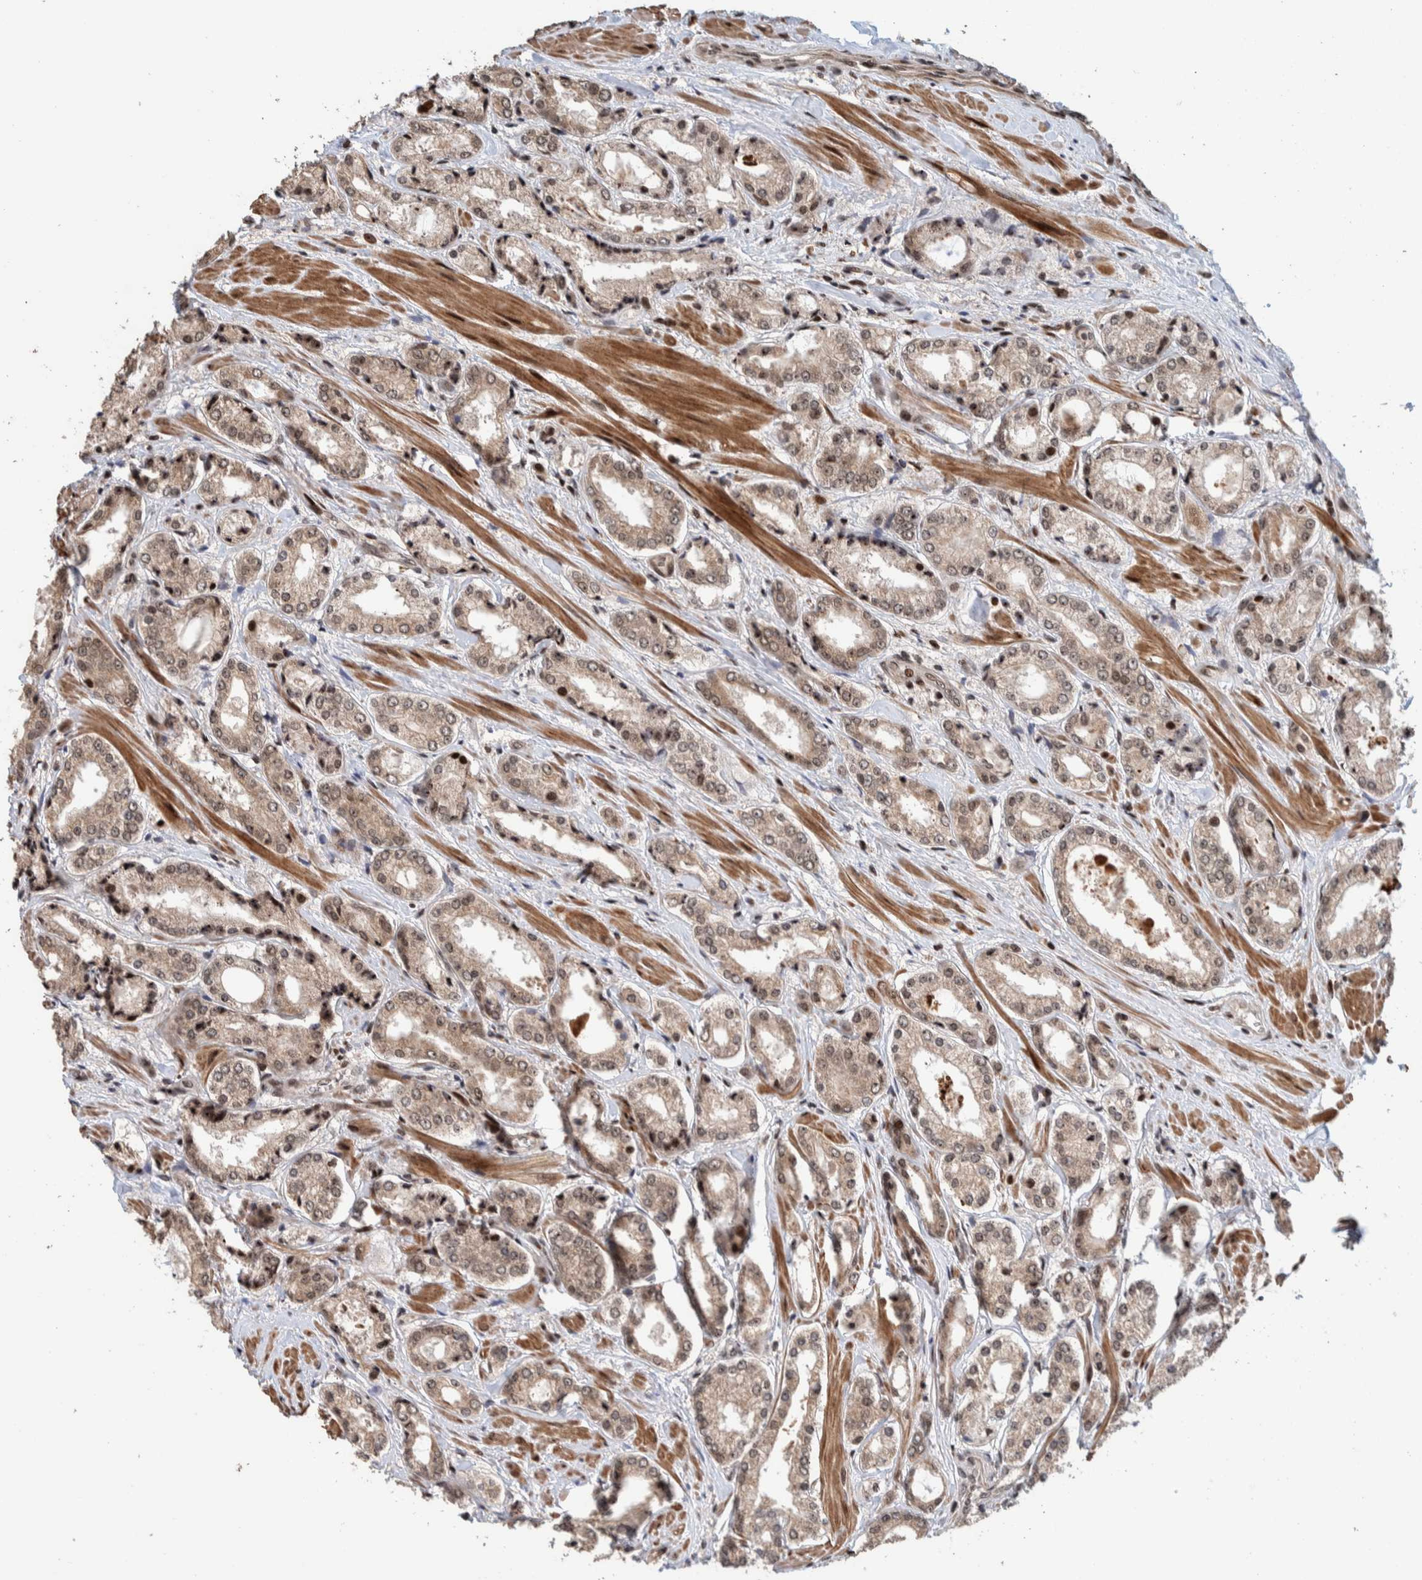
{"staining": {"intensity": "weak", "quantity": "25%-75%", "location": "cytoplasmic/membranous,nuclear"}, "tissue": "prostate cancer", "cell_type": "Tumor cells", "image_type": "cancer", "snomed": [{"axis": "morphology", "description": "Adenocarcinoma, Low grade"}, {"axis": "topography", "description": "Prostate"}], "caption": "The immunohistochemical stain shows weak cytoplasmic/membranous and nuclear expression in tumor cells of prostate cancer tissue. Immunohistochemistry stains the protein of interest in brown and the nuclei are stained blue.", "gene": "CHD4", "patient": {"sex": "male", "age": 62}}